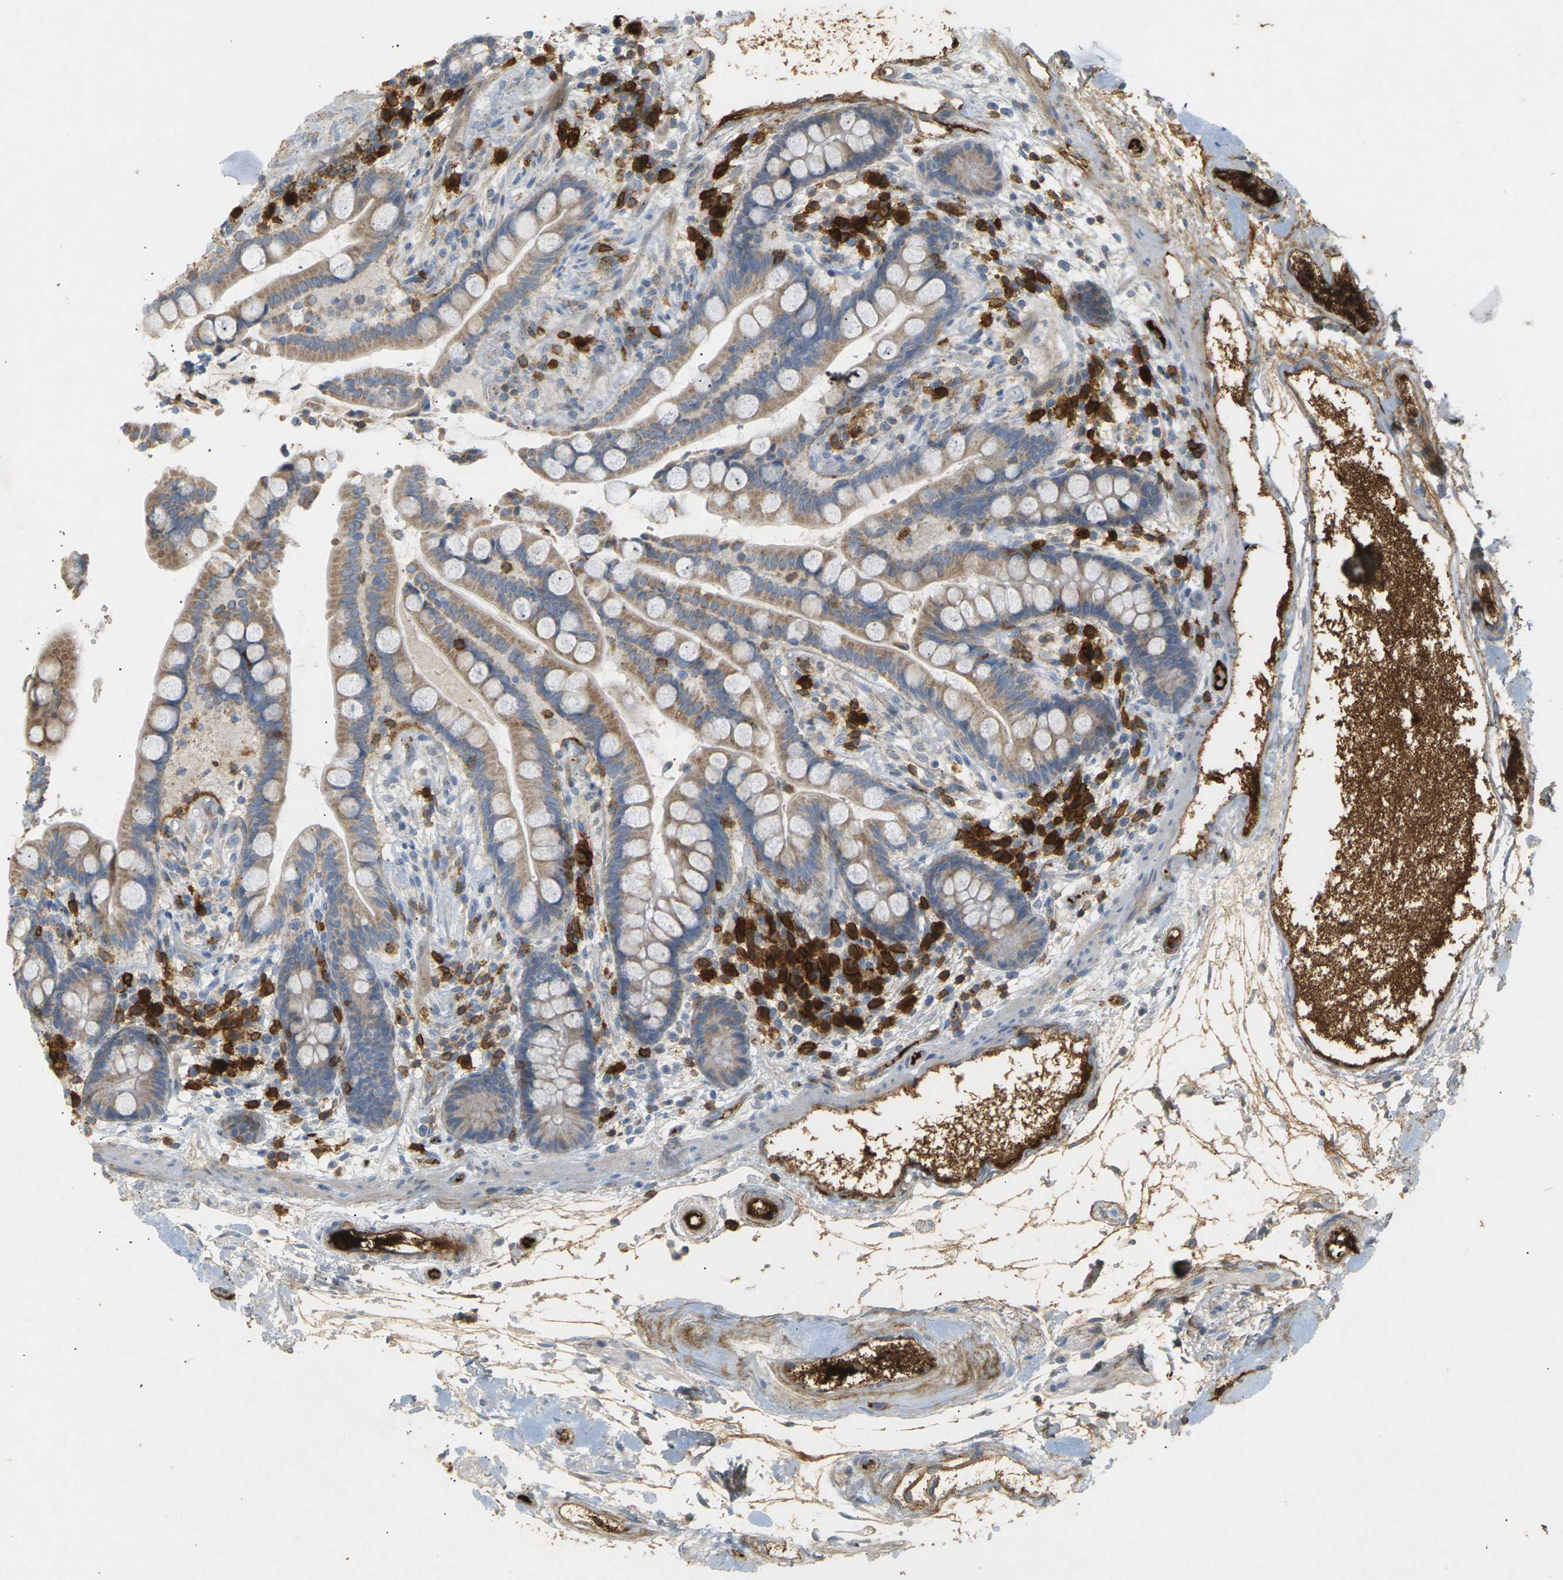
{"staining": {"intensity": "moderate", "quantity": ">75%", "location": "cytoplasmic/membranous"}, "tissue": "colon", "cell_type": "Endothelial cells", "image_type": "normal", "snomed": [{"axis": "morphology", "description": "Normal tissue, NOS"}, {"axis": "topography", "description": "Colon"}], "caption": "Immunohistochemistry (IHC) image of normal colon: human colon stained using IHC reveals medium levels of moderate protein expression localized specifically in the cytoplasmic/membranous of endothelial cells, appearing as a cytoplasmic/membranous brown color.", "gene": "LIME1", "patient": {"sex": "male", "age": 73}}